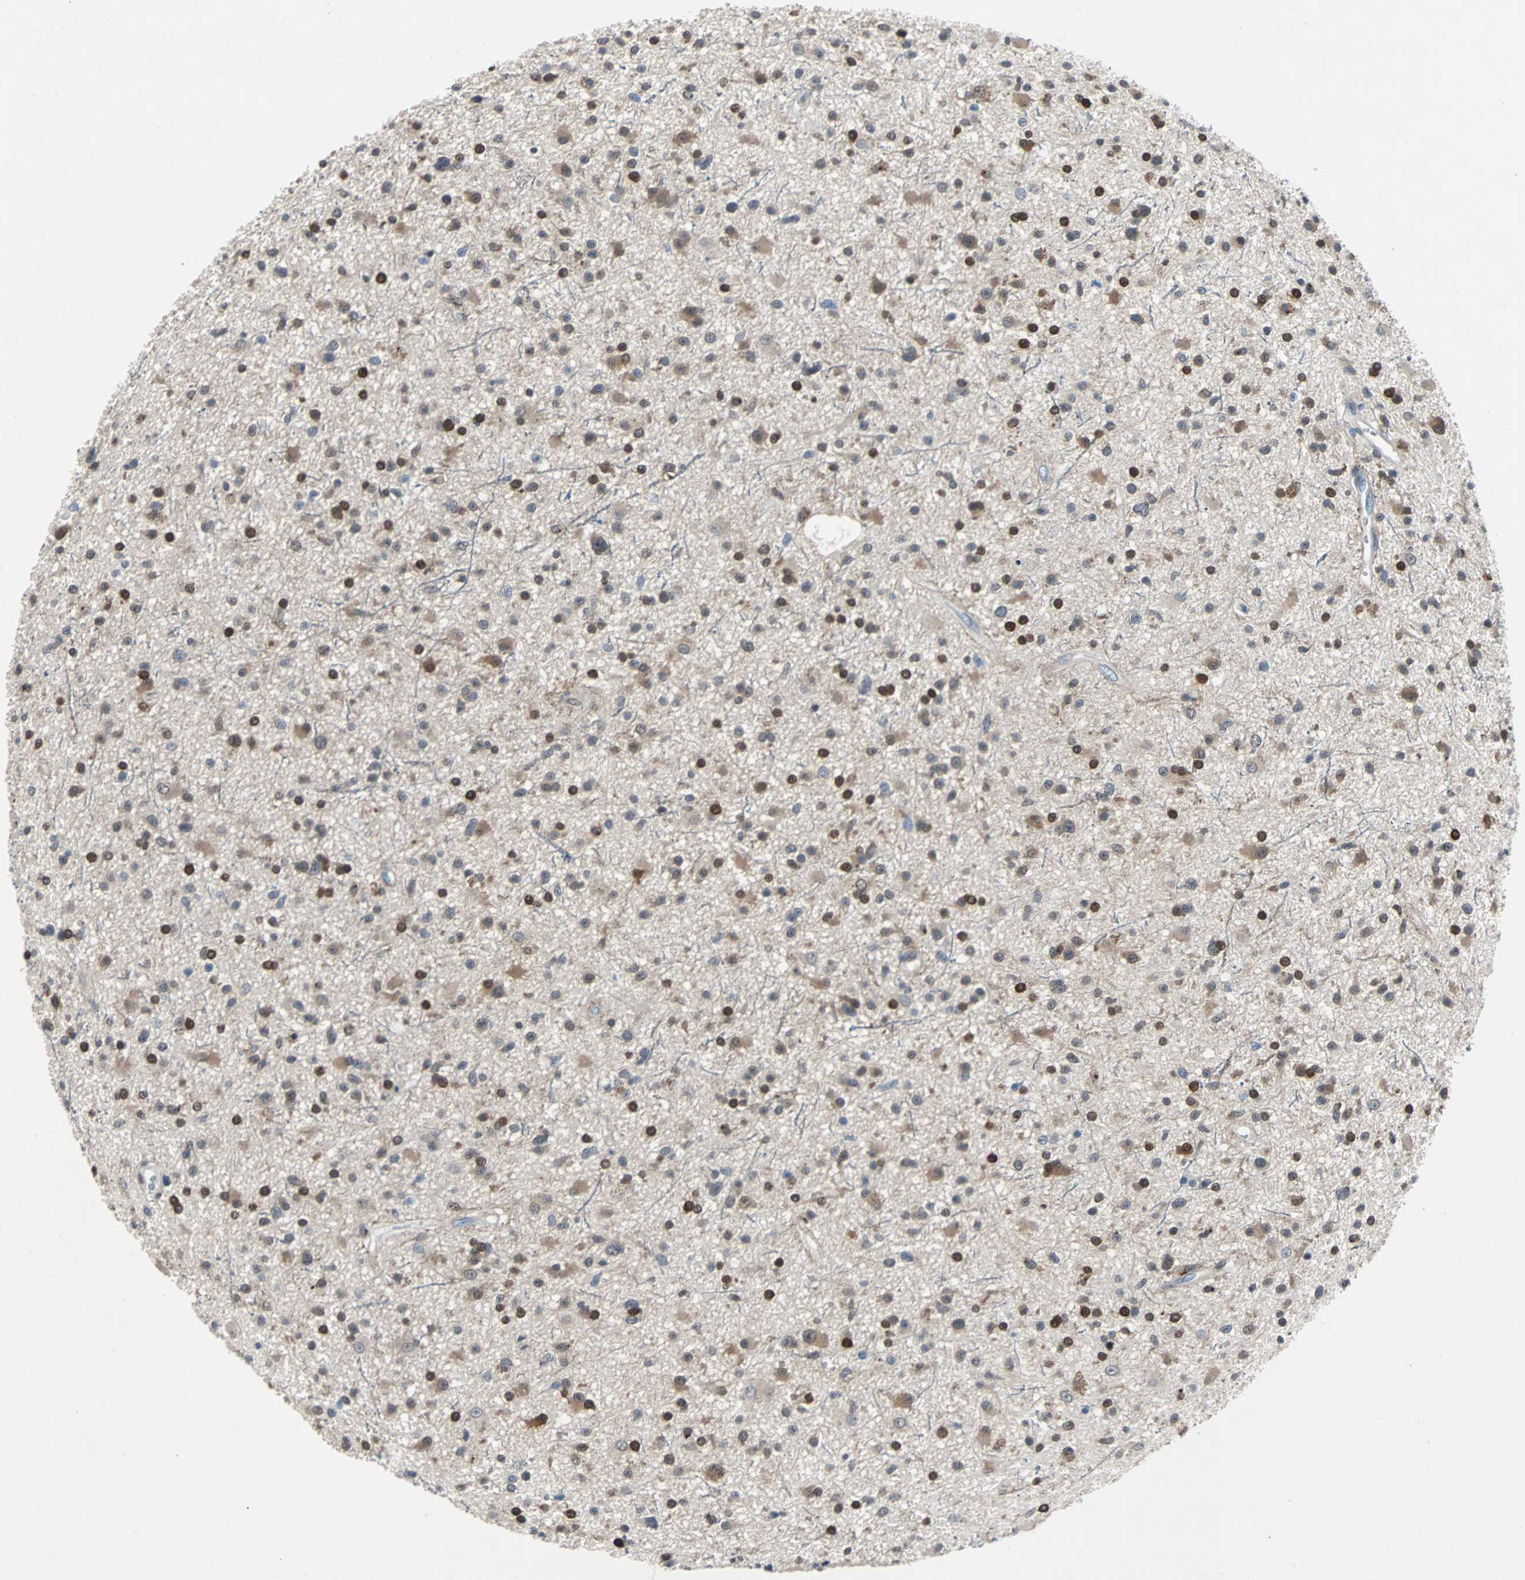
{"staining": {"intensity": "strong", "quantity": "<25%", "location": "nuclear"}, "tissue": "glioma", "cell_type": "Tumor cells", "image_type": "cancer", "snomed": [{"axis": "morphology", "description": "Glioma, malignant, High grade"}, {"axis": "topography", "description": "Brain"}], "caption": "Human glioma stained with a protein marker exhibits strong staining in tumor cells.", "gene": "MAP2K6", "patient": {"sex": "male", "age": 33}}